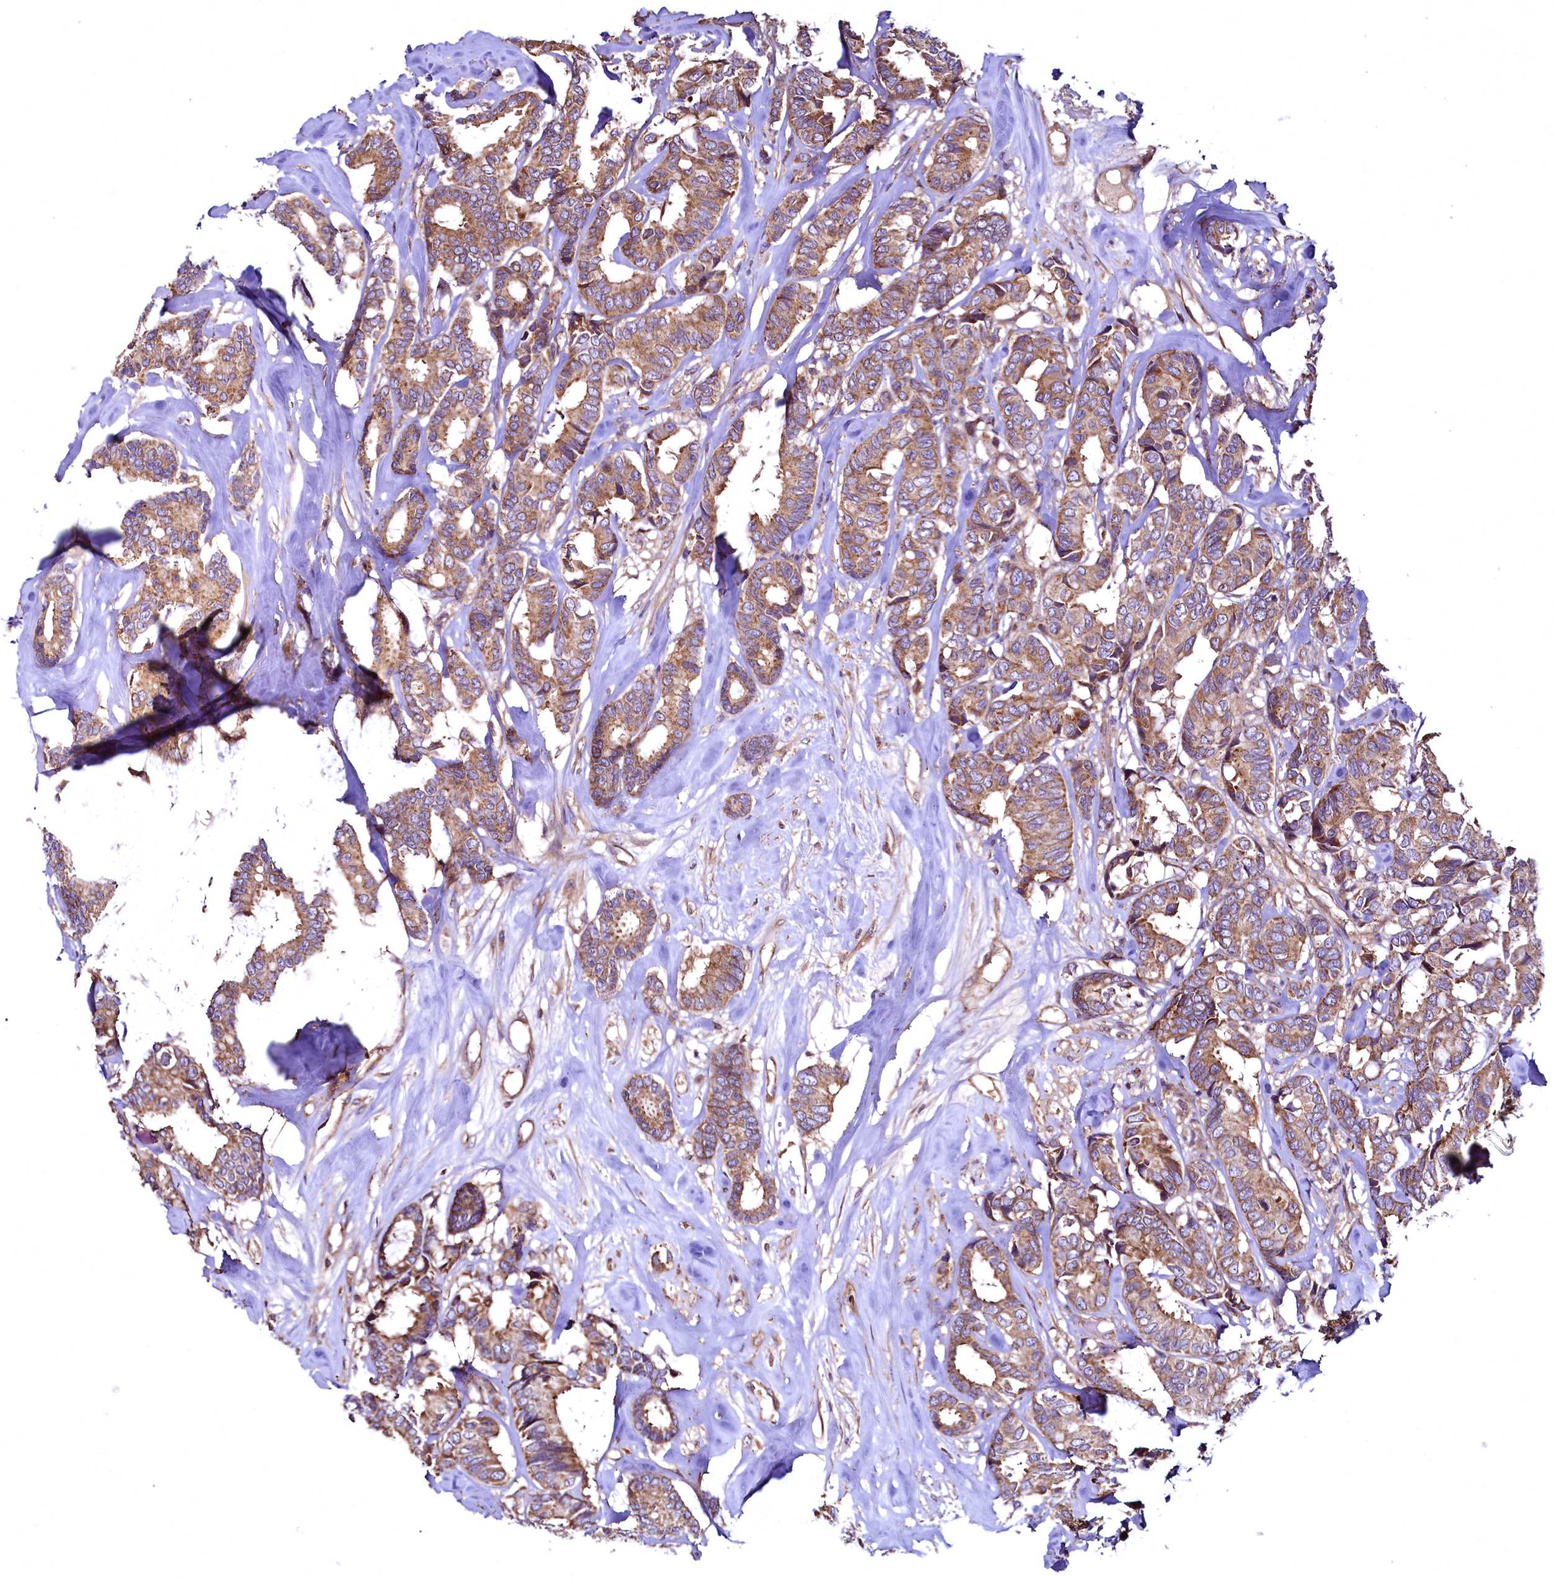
{"staining": {"intensity": "moderate", "quantity": ">75%", "location": "cytoplasmic/membranous"}, "tissue": "breast cancer", "cell_type": "Tumor cells", "image_type": "cancer", "snomed": [{"axis": "morphology", "description": "Duct carcinoma"}, {"axis": "topography", "description": "Breast"}], "caption": "Immunohistochemistry photomicrograph of breast intraductal carcinoma stained for a protein (brown), which displays medium levels of moderate cytoplasmic/membranous positivity in approximately >75% of tumor cells.", "gene": "TBCEL", "patient": {"sex": "female", "age": 87}}